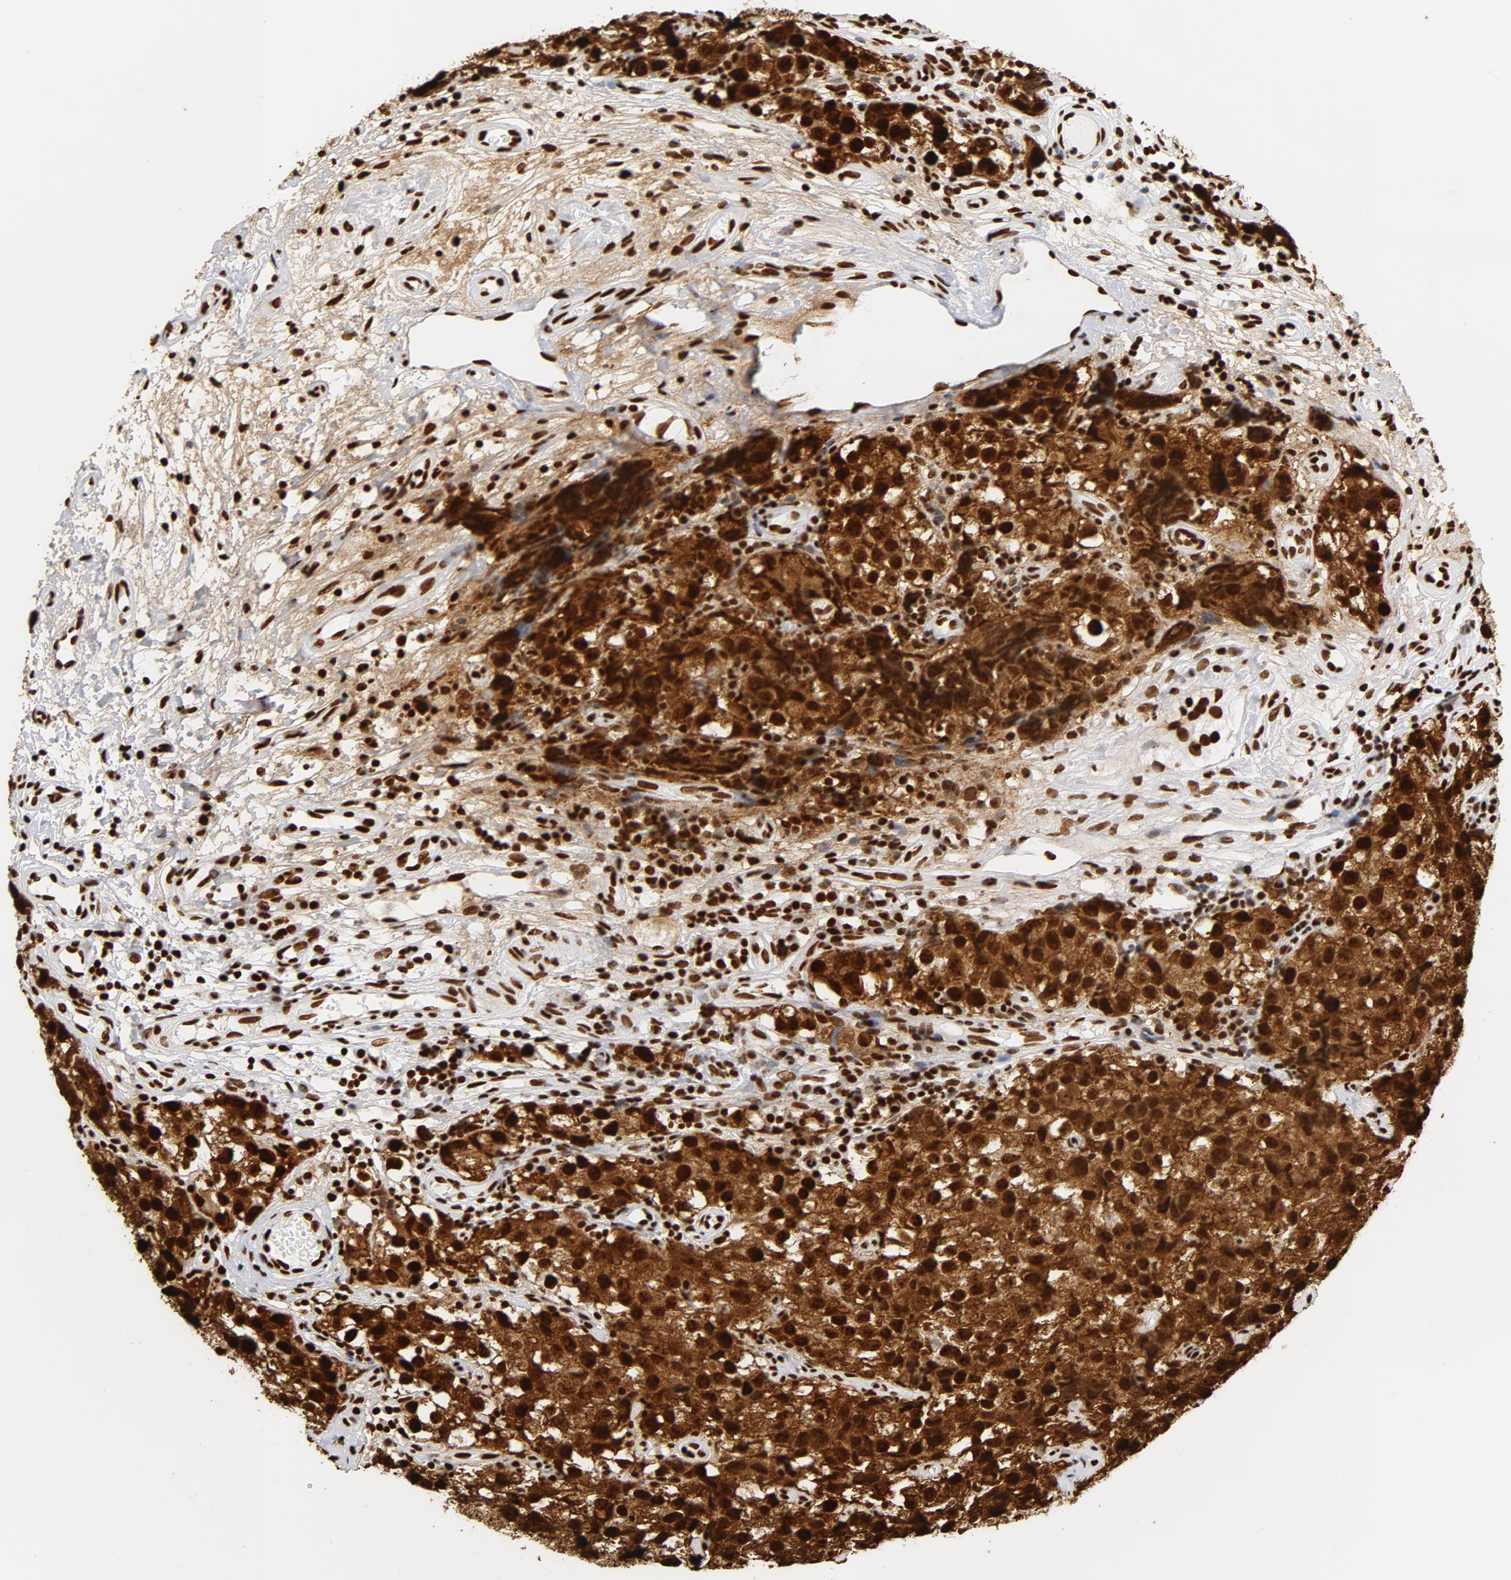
{"staining": {"intensity": "strong", "quantity": ">75%", "location": "cytoplasmic/membranous,nuclear"}, "tissue": "testis cancer", "cell_type": "Tumor cells", "image_type": "cancer", "snomed": [{"axis": "morphology", "description": "Seminoma, NOS"}, {"axis": "topography", "description": "Testis"}], "caption": "This image reveals immunohistochemistry staining of testis cancer (seminoma), with high strong cytoplasmic/membranous and nuclear positivity in approximately >75% of tumor cells.", "gene": "XRCC6", "patient": {"sex": "male", "age": 39}}